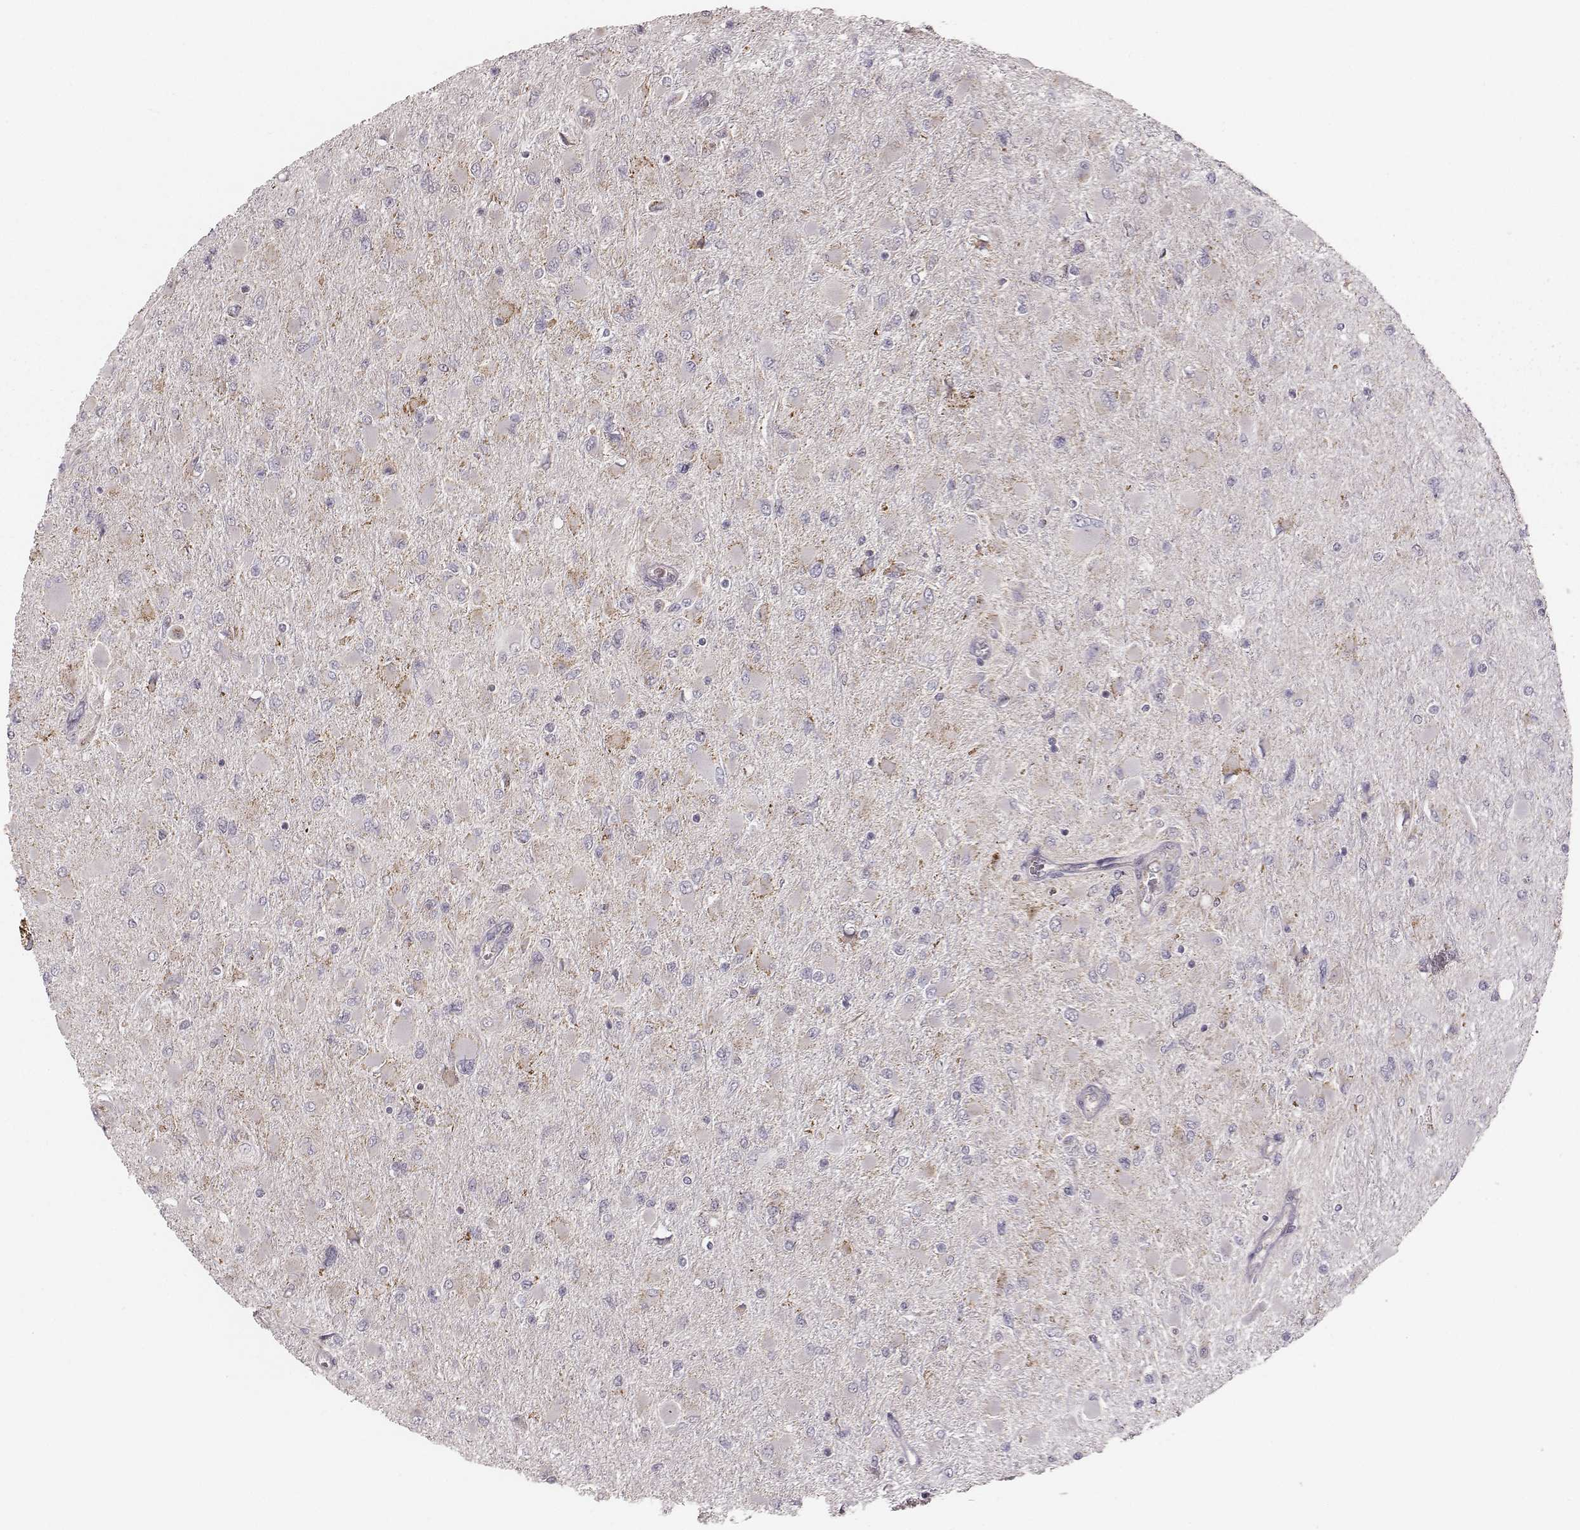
{"staining": {"intensity": "weak", "quantity": "<25%", "location": "cytoplasmic/membranous"}, "tissue": "glioma", "cell_type": "Tumor cells", "image_type": "cancer", "snomed": [{"axis": "morphology", "description": "Glioma, malignant, High grade"}, {"axis": "topography", "description": "Cerebral cortex"}], "caption": "This is an IHC histopathology image of human glioma. There is no positivity in tumor cells.", "gene": "TUFM", "patient": {"sex": "female", "age": 36}}